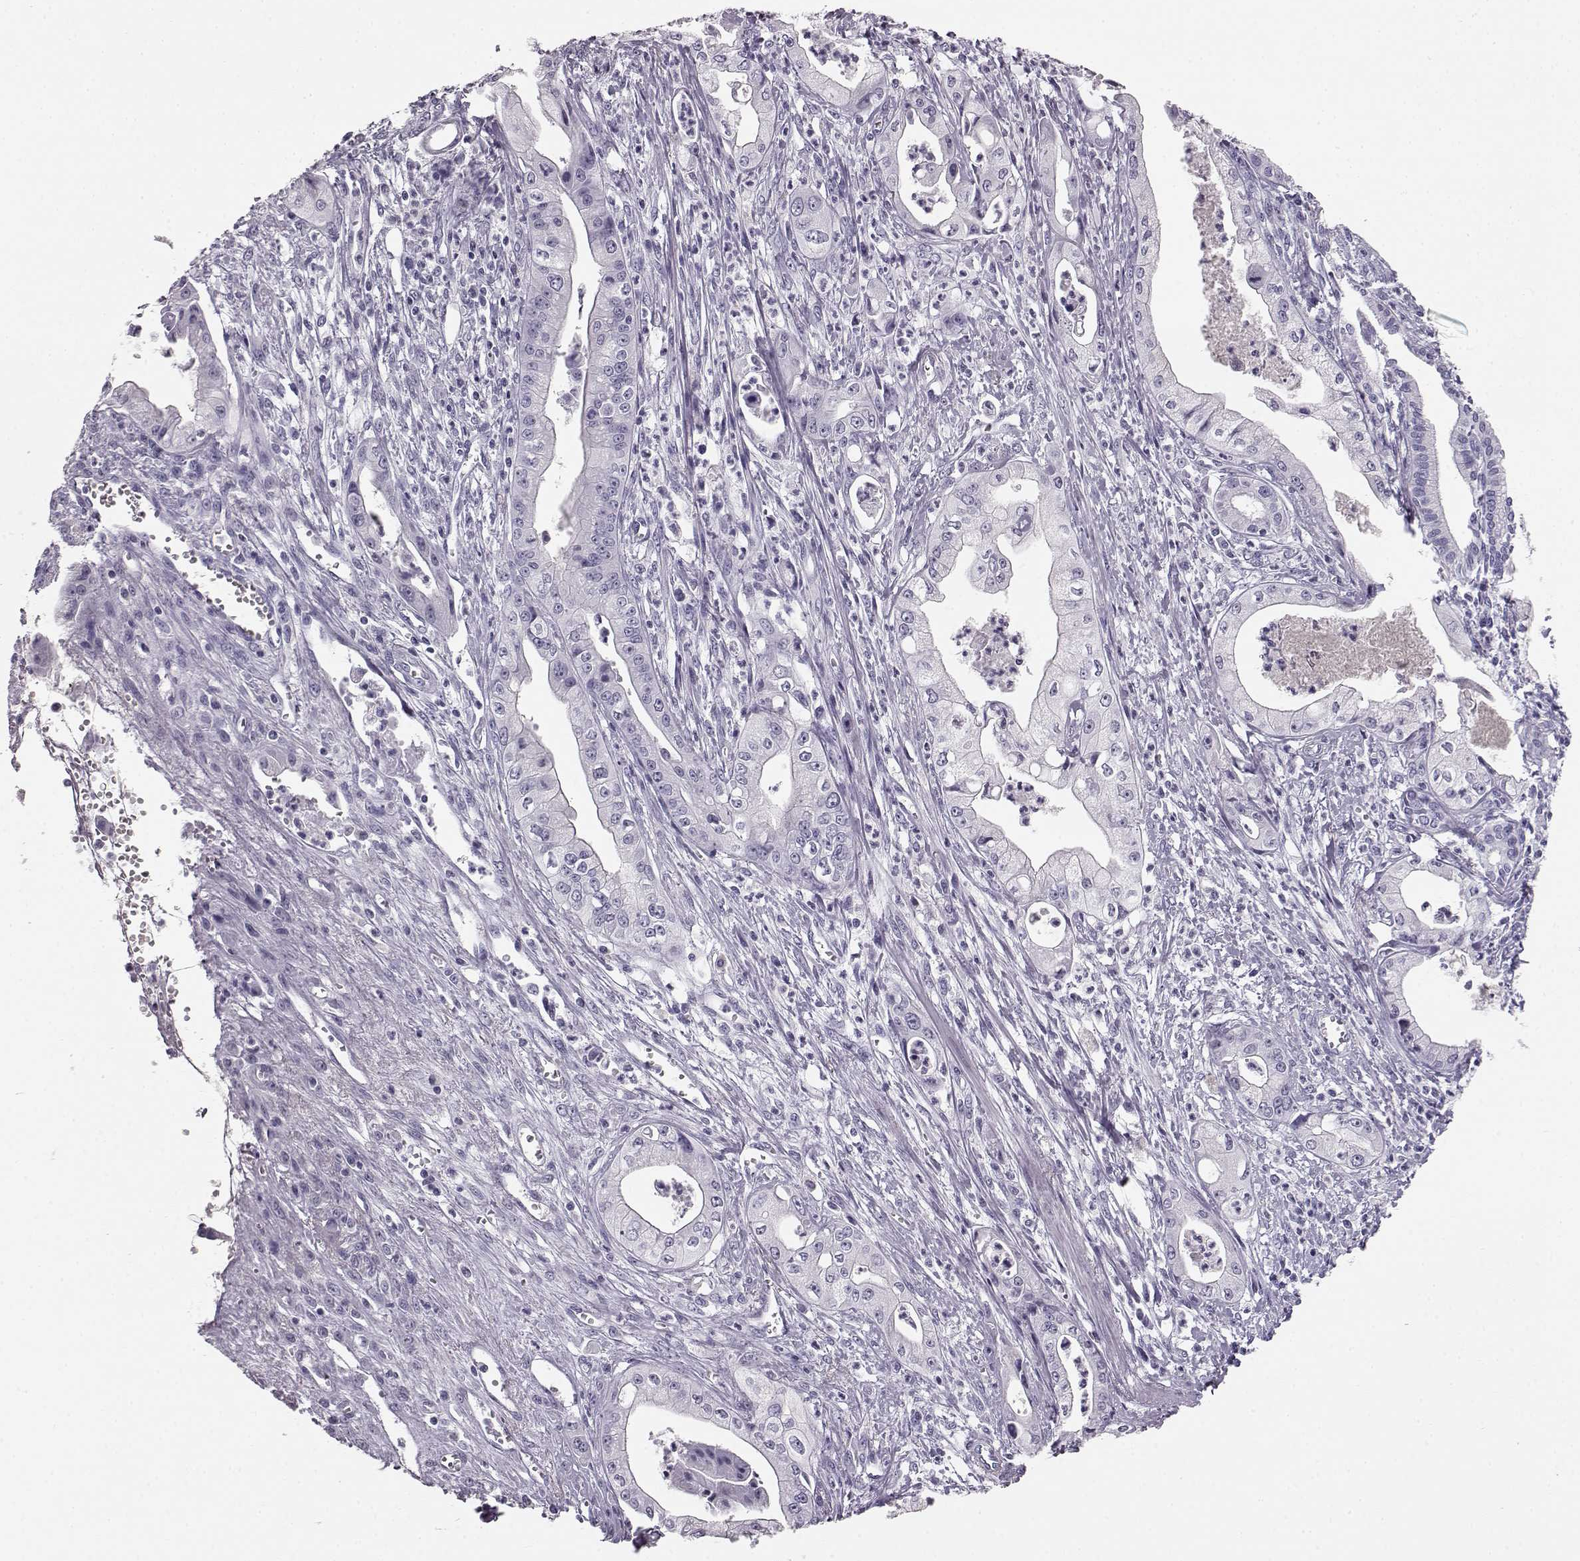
{"staining": {"intensity": "negative", "quantity": "none", "location": "none"}, "tissue": "pancreatic cancer", "cell_type": "Tumor cells", "image_type": "cancer", "snomed": [{"axis": "morphology", "description": "Adenocarcinoma, NOS"}, {"axis": "topography", "description": "Pancreas"}], "caption": "This is an IHC photomicrograph of adenocarcinoma (pancreatic). There is no expression in tumor cells.", "gene": "BFSP2", "patient": {"sex": "female", "age": 65}}